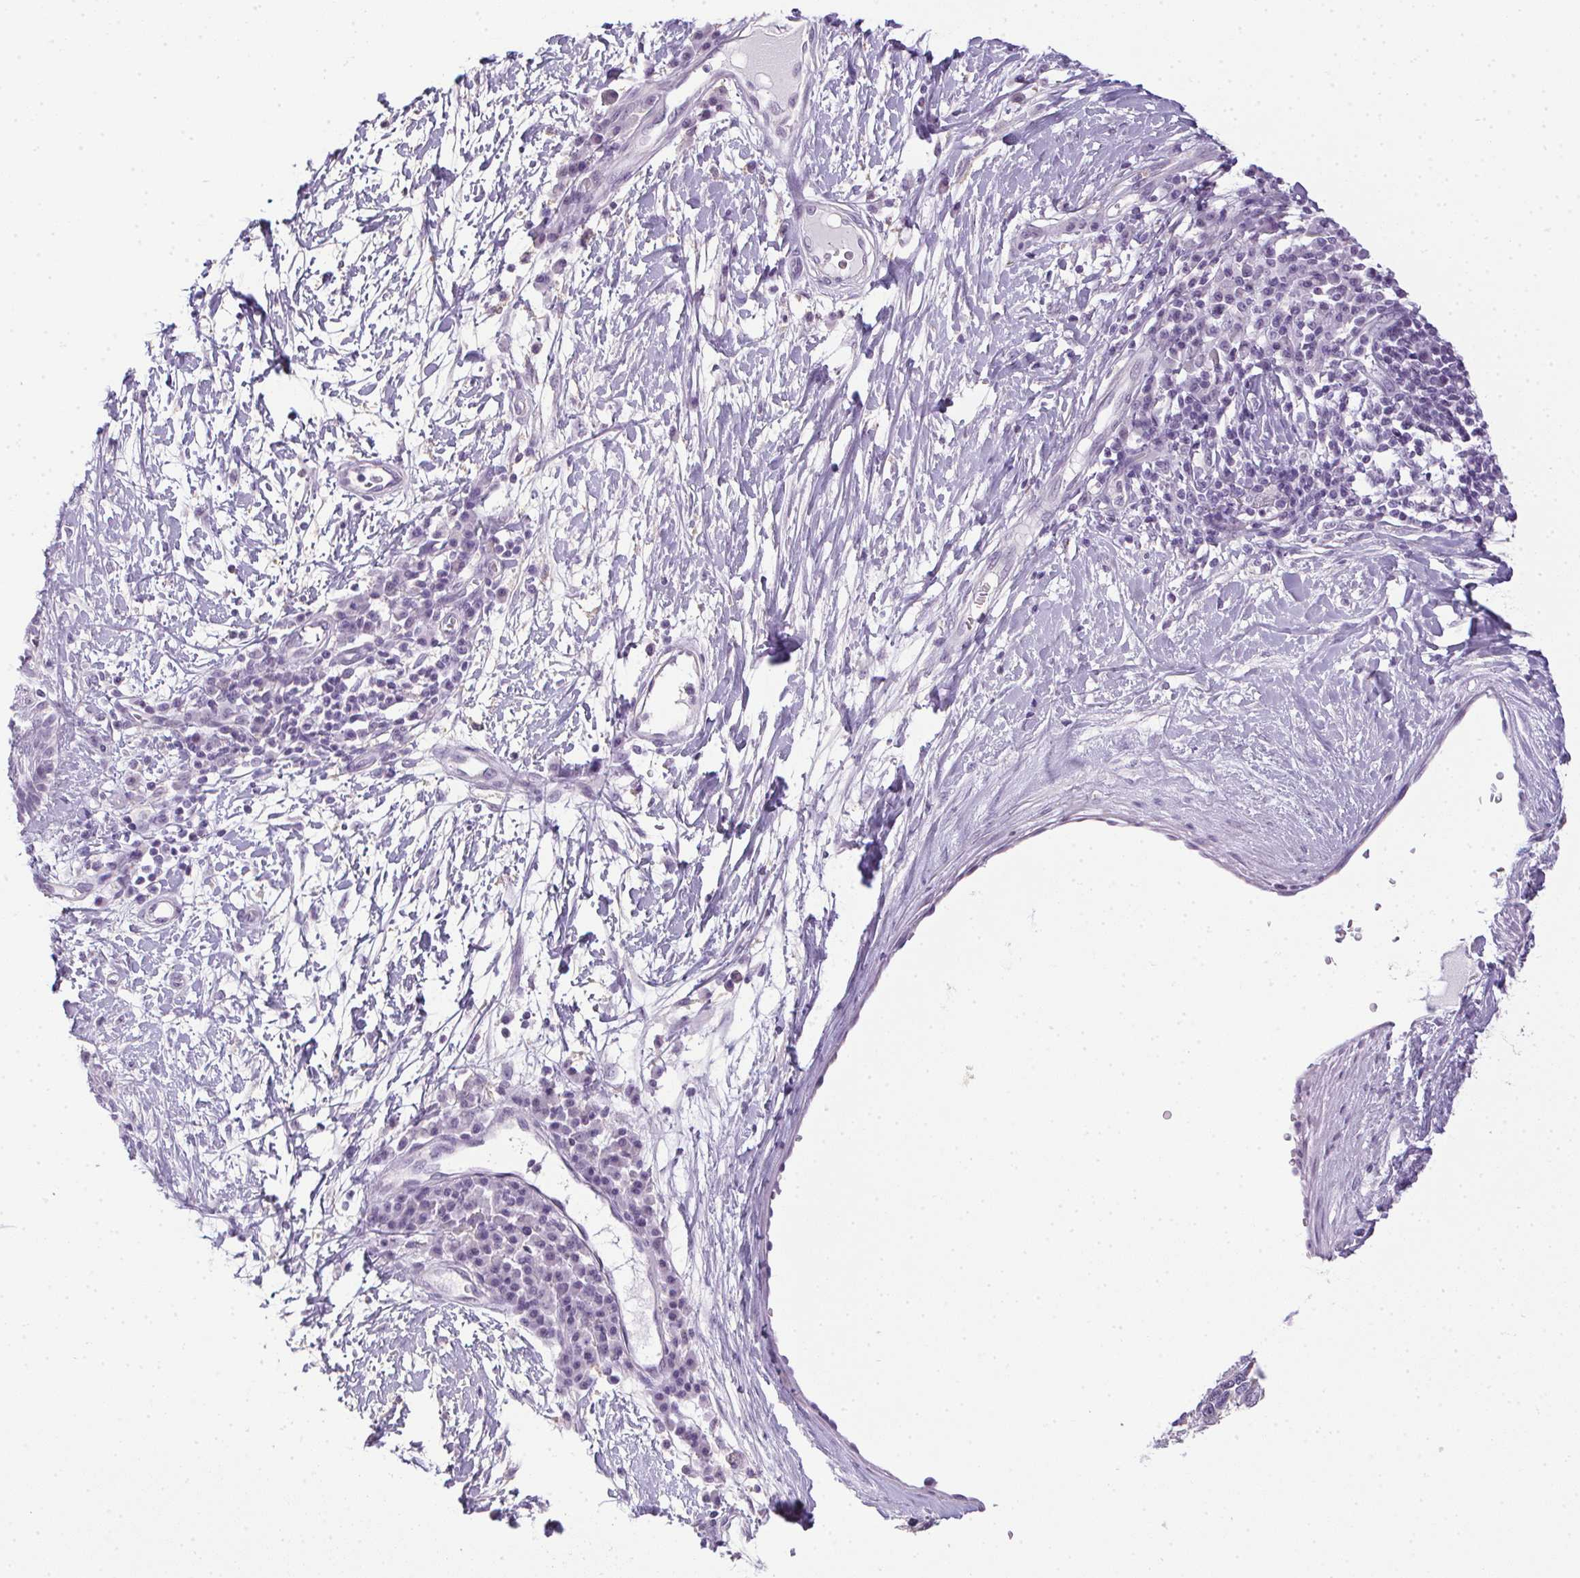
{"staining": {"intensity": "negative", "quantity": "none", "location": "none"}, "tissue": "melanoma", "cell_type": "Tumor cells", "image_type": "cancer", "snomed": [{"axis": "morphology", "description": "Malignant melanoma, NOS"}, {"axis": "topography", "description": "Skin"}], "caption": "Tumor cells are negative for brown protein staining in melanoma.", "gene": "PRL", "patient": {"sex": "male", "age": 53}}